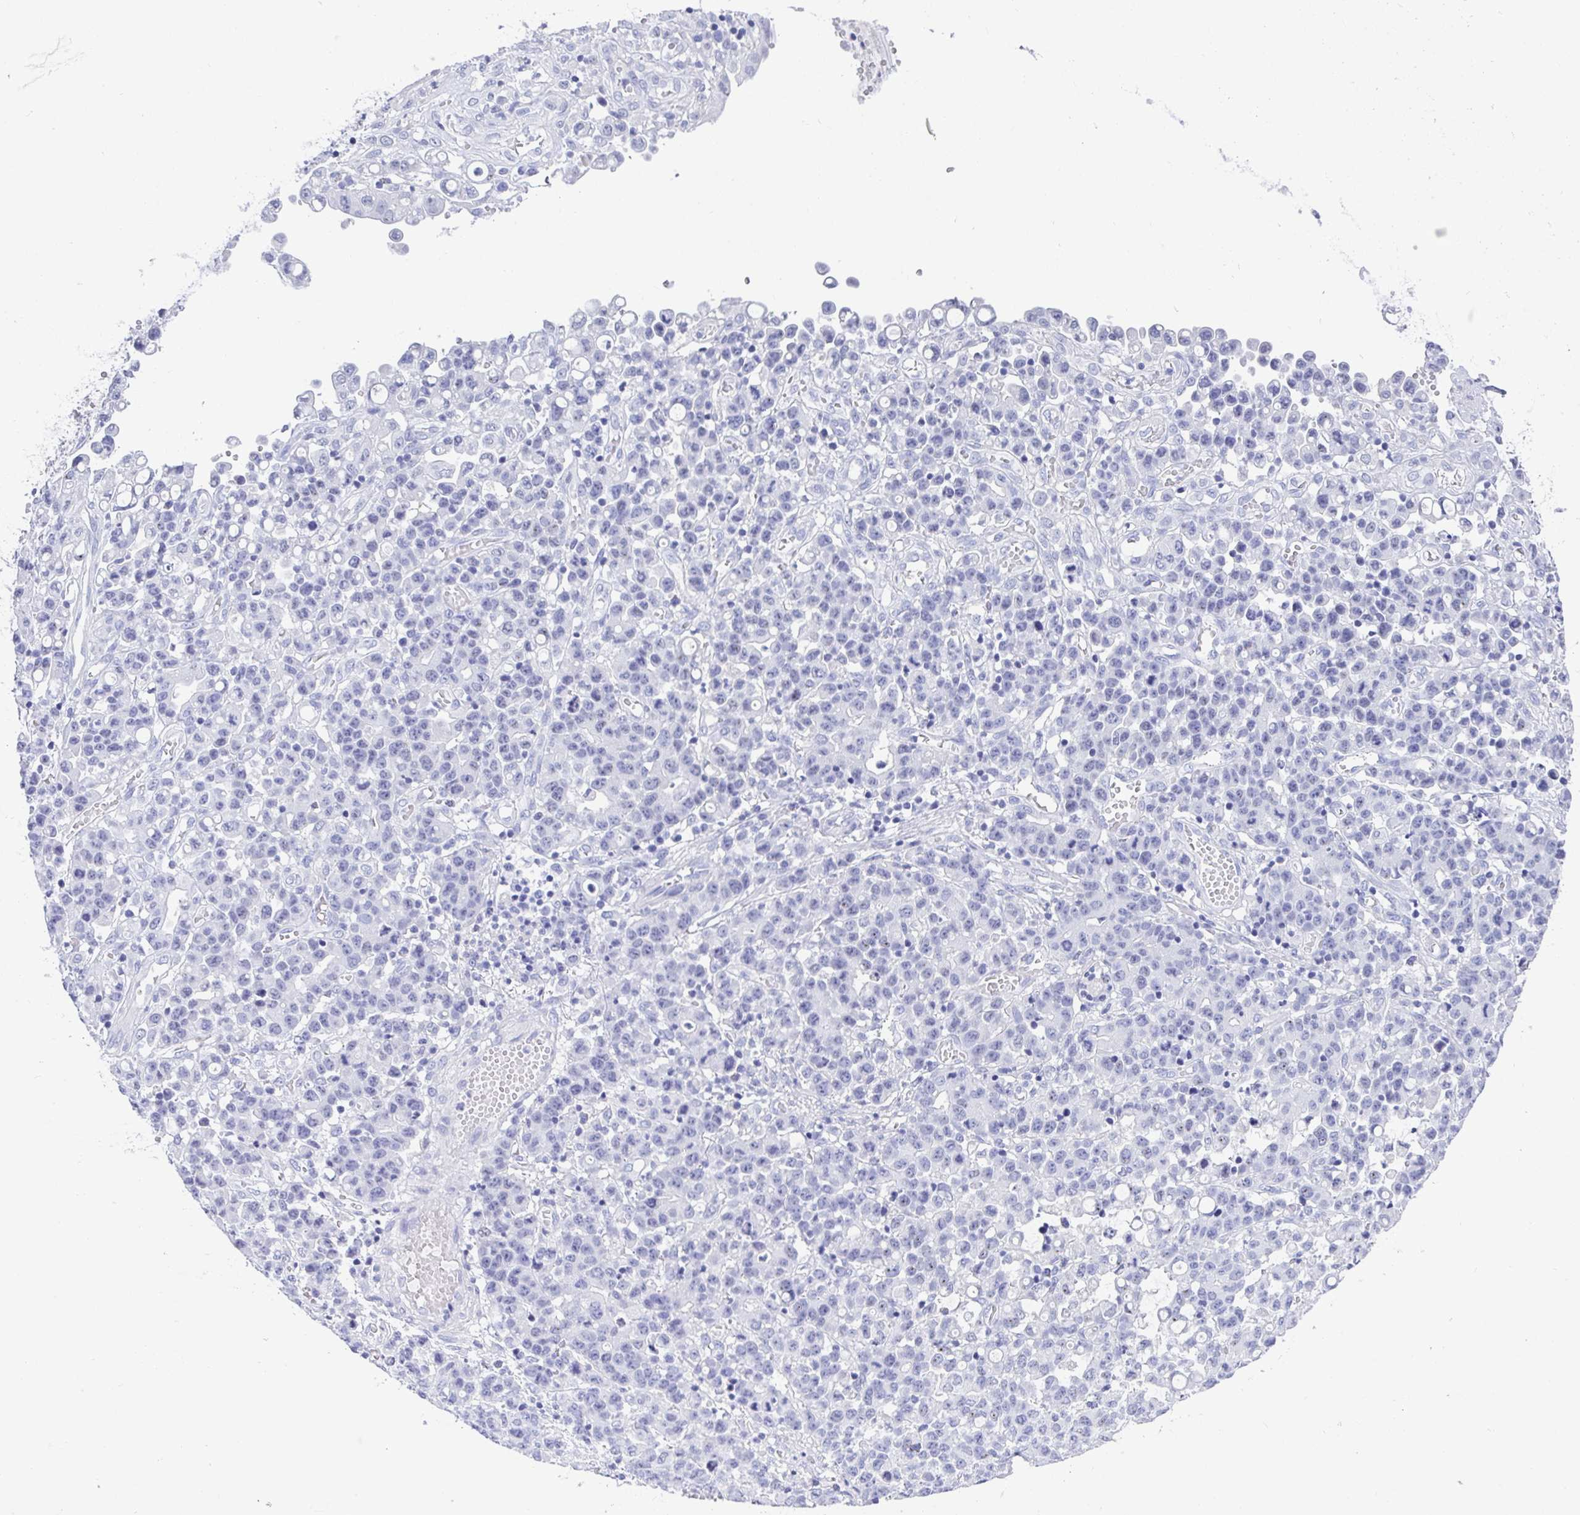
{"staining": {"intensity": "negative", "quantity": "none", "location": "none"}, "tissue": "stomach cancer", "cell_type": "Tumor cells", "image_type": "cancer", "snomed": [{"axis": "morphology", "description": "Adenocarcinoma, NOS"}, {"axis": "topography", "description": "Stomach, upper"}], "caption": "Immunohistochemical staining of human stomach cancer displays no significant expression in tumor cells.", "gene": "TMEM241", "patient": {"sex": "male", "age": 69}}